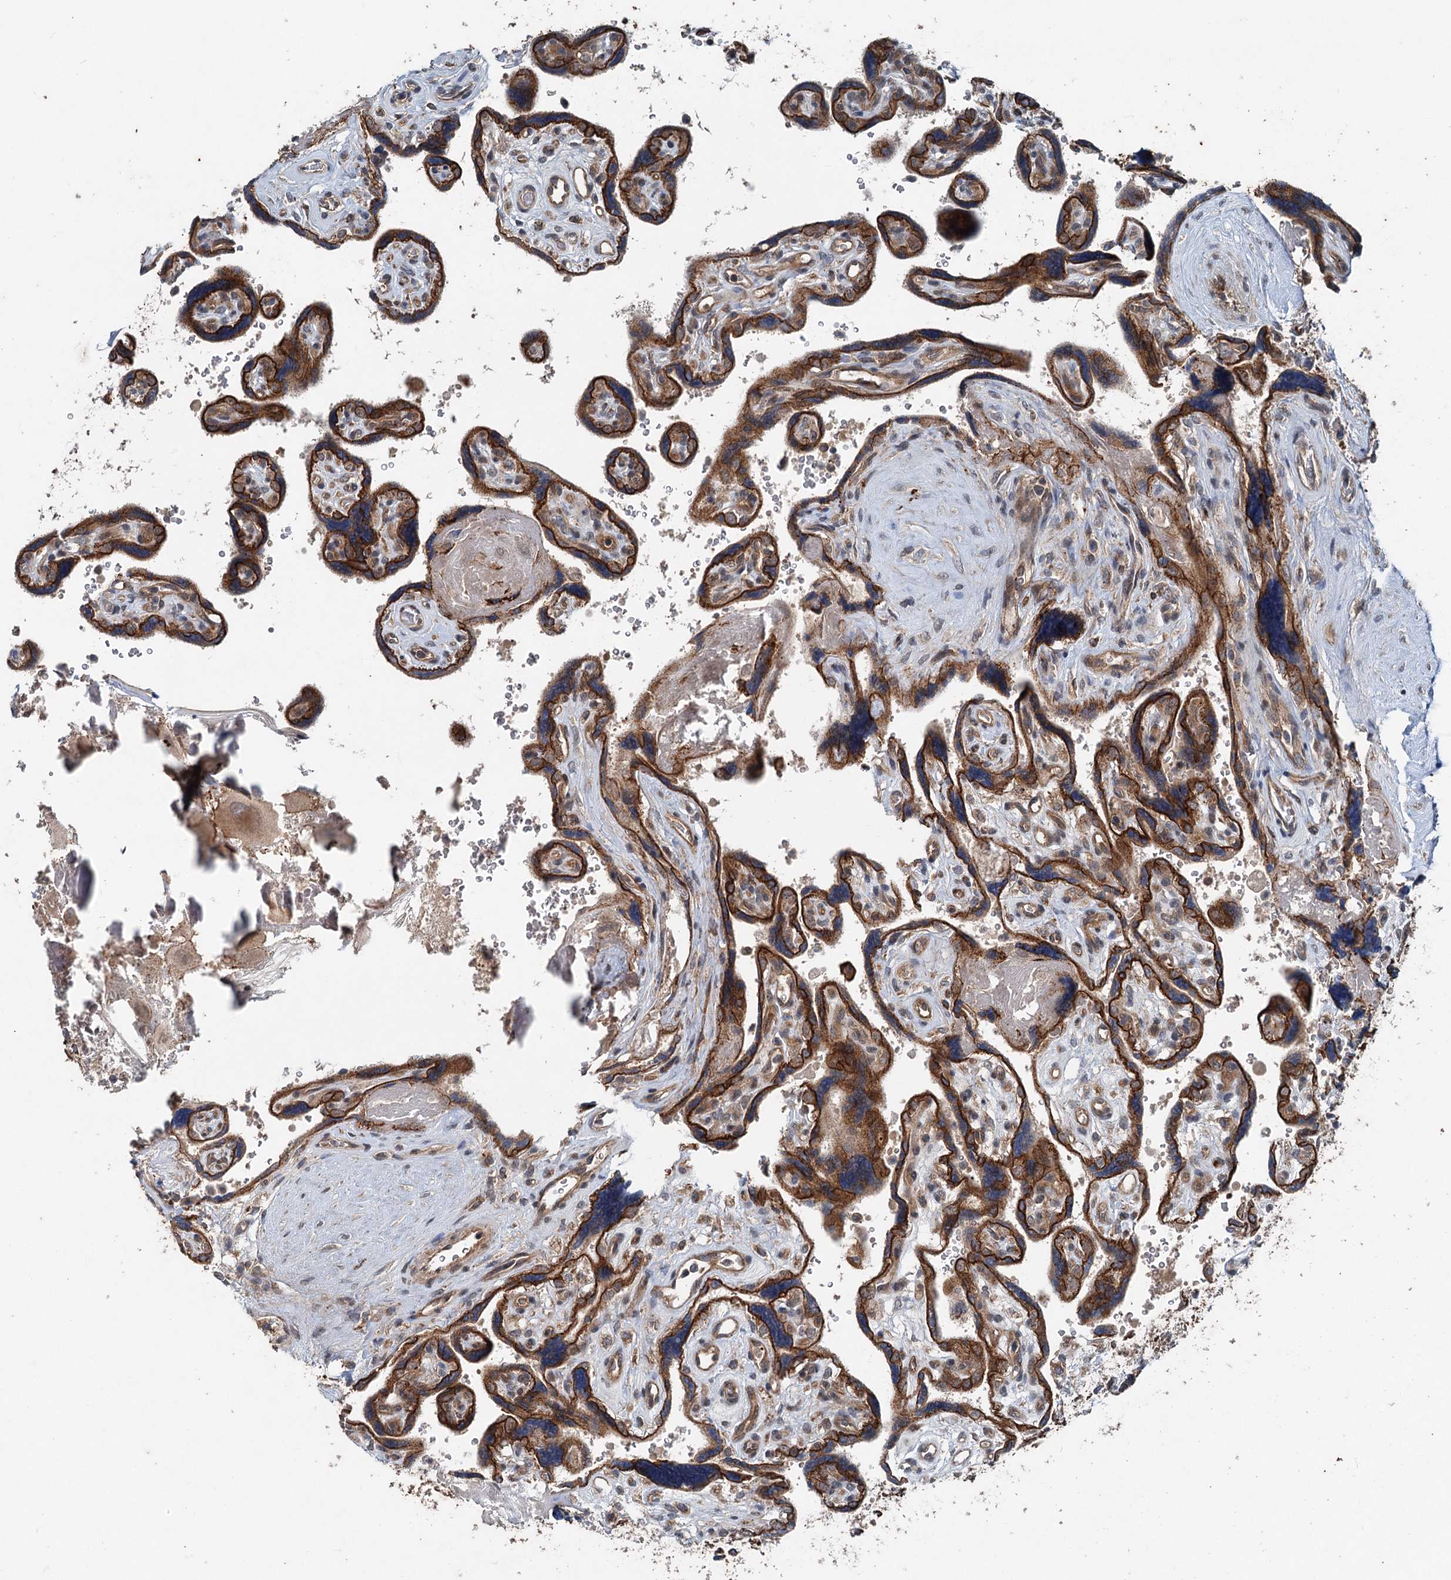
{"staining": {"intensity": "strong", "quantity": ">75%", "location": "cytoplasmic/membranous"}, "tissue": "placenta", "cell_type": "Trophoblastic cells", "image_type": "normal", "snomed": [{"axis": "morphology", "description": "Normal tissue, NOS"}, {"axis": "topography", "description": "Placenta"}], "caption": "Unremarkable placenta demonstrates strong cytoplasmic/membranous positivity in approximately >75% of trophoblastic cells, visualized by immunohistochemistry.", "gene": "N4BP2L2", "patient": {"sex": "female", "age": 39}}